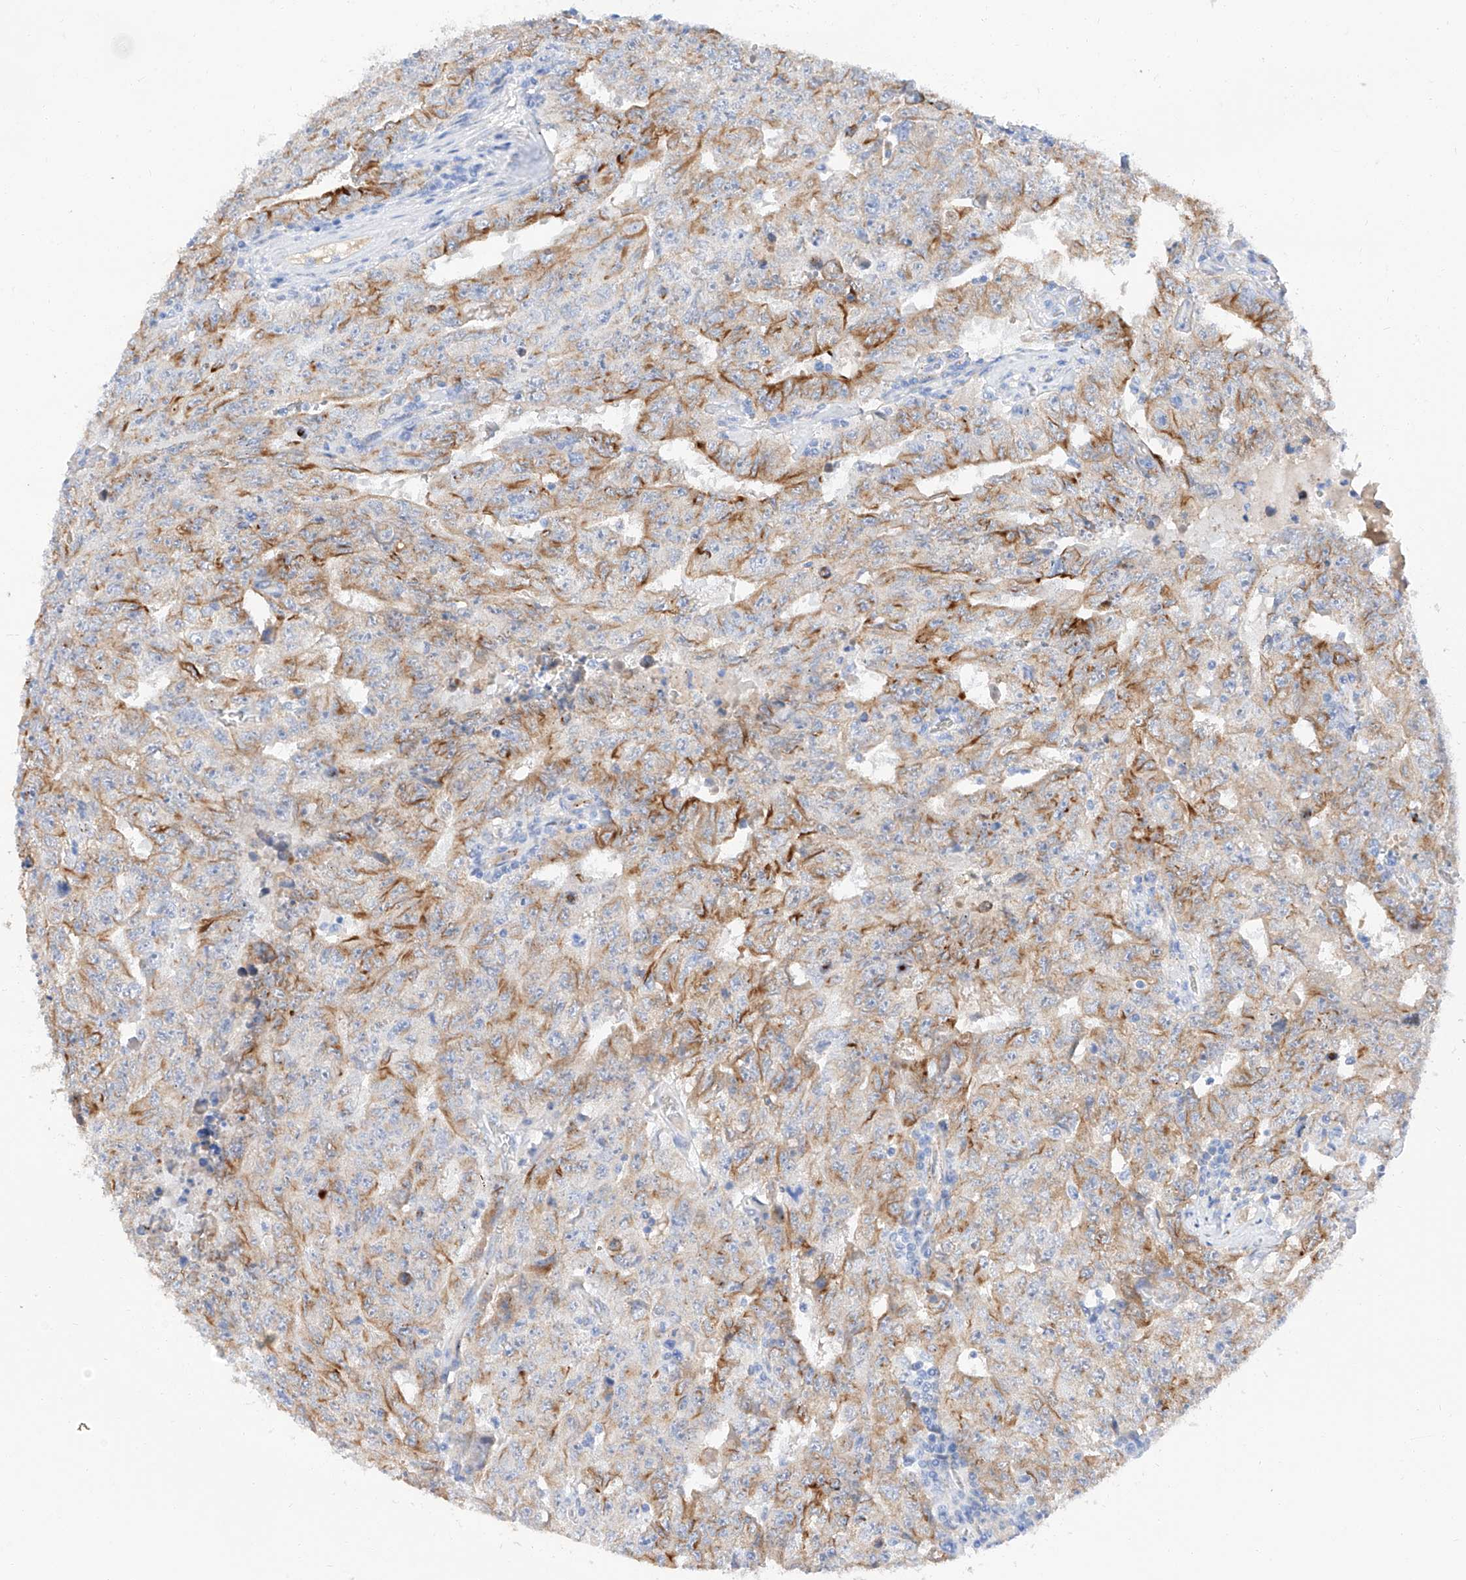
{"staining": {"intensity": "moderate", "quantity": ">75%", "location": "cytoplasmic/membranous"}, "tissue": "testis cancer", "cell_type": "Tumor cells", "image_type": "cancer", "snomed": [{"axis": "morphology", "description": "Carcinoma, Embryonal, NOS"}, {"axis": "topography", "description": "Testis"}], "caption": "About >75% of tumor cells in embryonal carcinoma (testis) display moderate cytoplasmic/membranous protein expression as visualized by brown immunohistochemical staining.", "gene": "MAP7", "patient": {"sex": "male", "age": 26}}